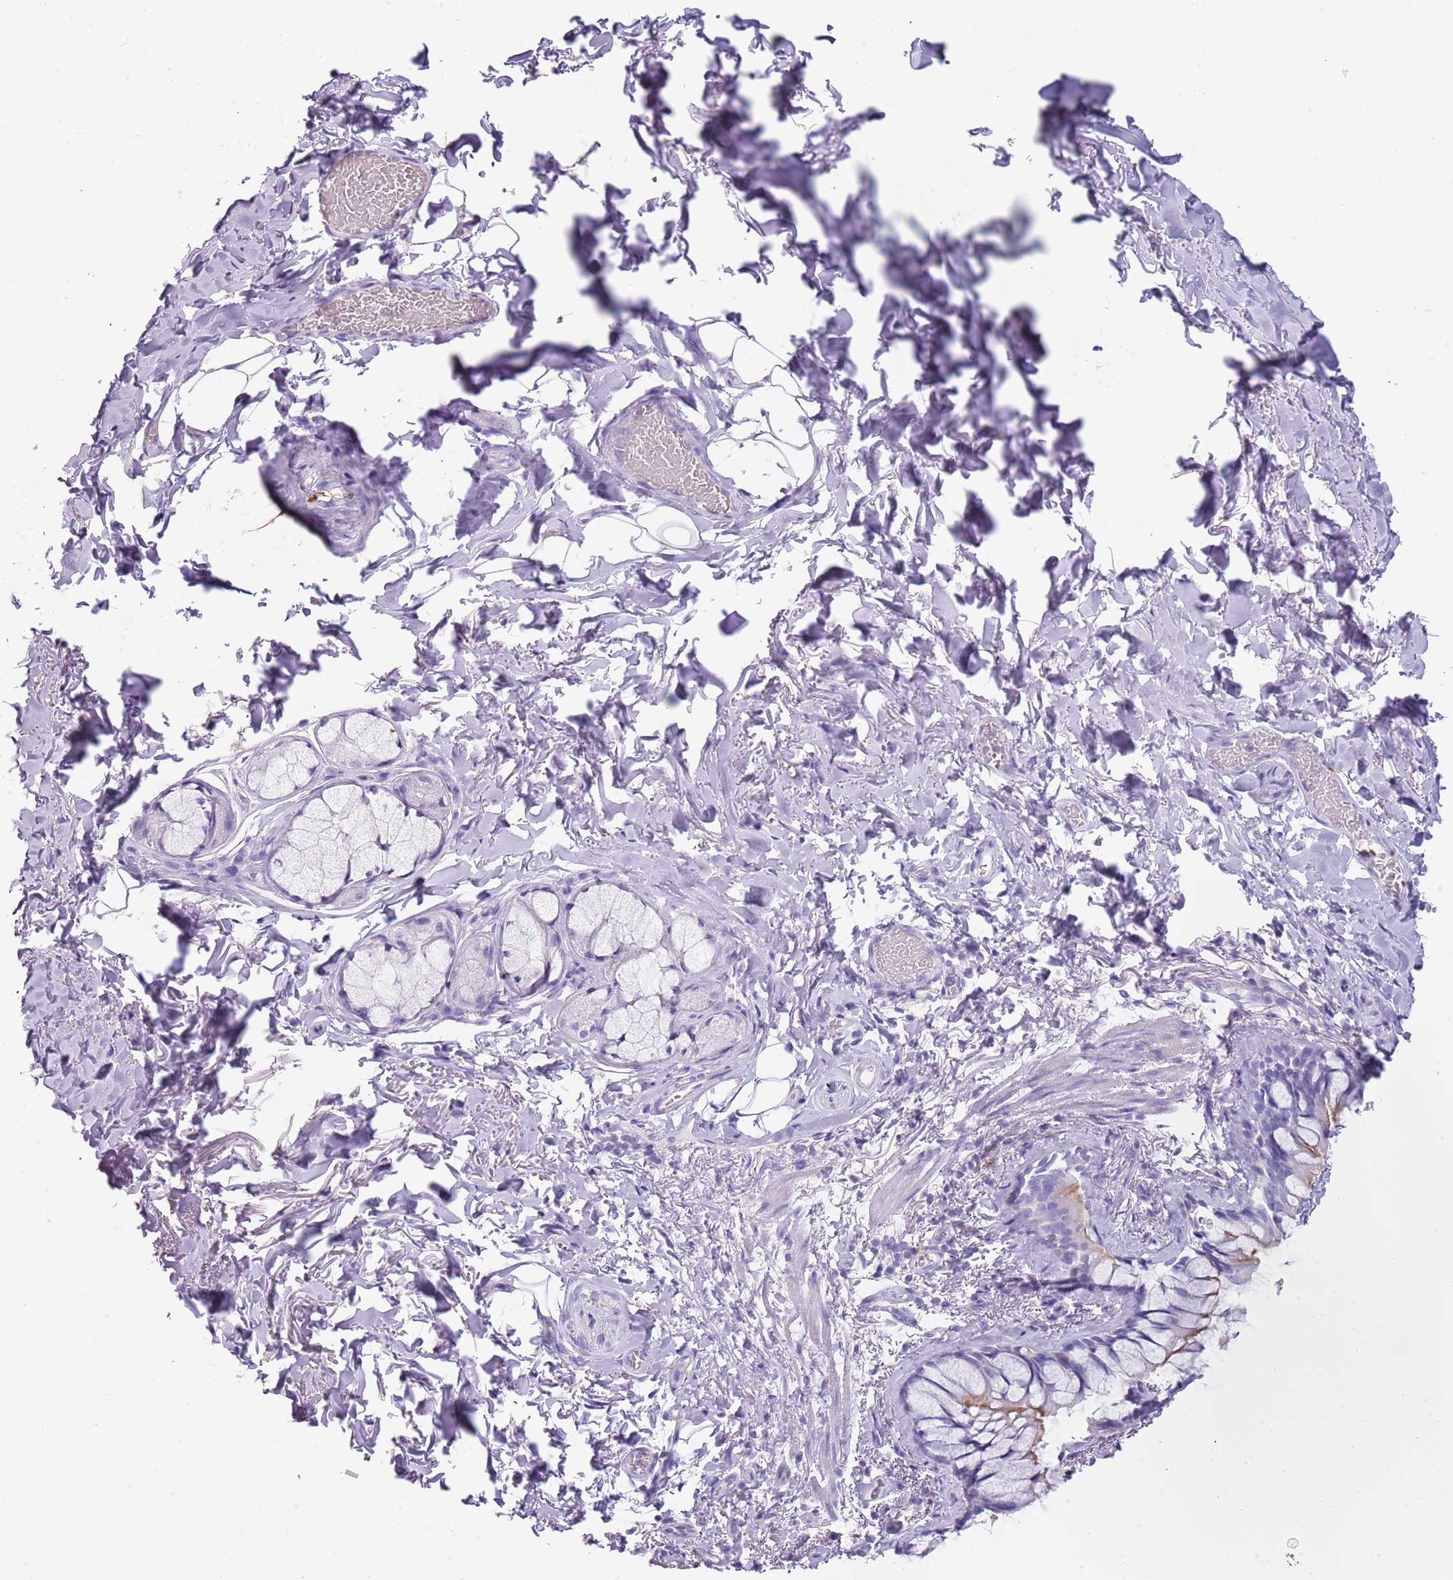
{"staining": {"intensity": "negative", "quantity": "none", "location": "none"}, "tissue": "bronchus", "cell_type": "Respiratory epithelial cells", "image_type": "normal", "snomed": [{"axis": "morphology", "description": "Normal tissue, NOS"}, {"axis": "topography", "description": "Cartilage tissue"}], "caption": "A photomicrograph of bronchus stained for a protein displays no brown staining in respiratory epithelial cells.", "gene": "ENSG00000271254", "patient": {"sex": "male", "age": 63}}